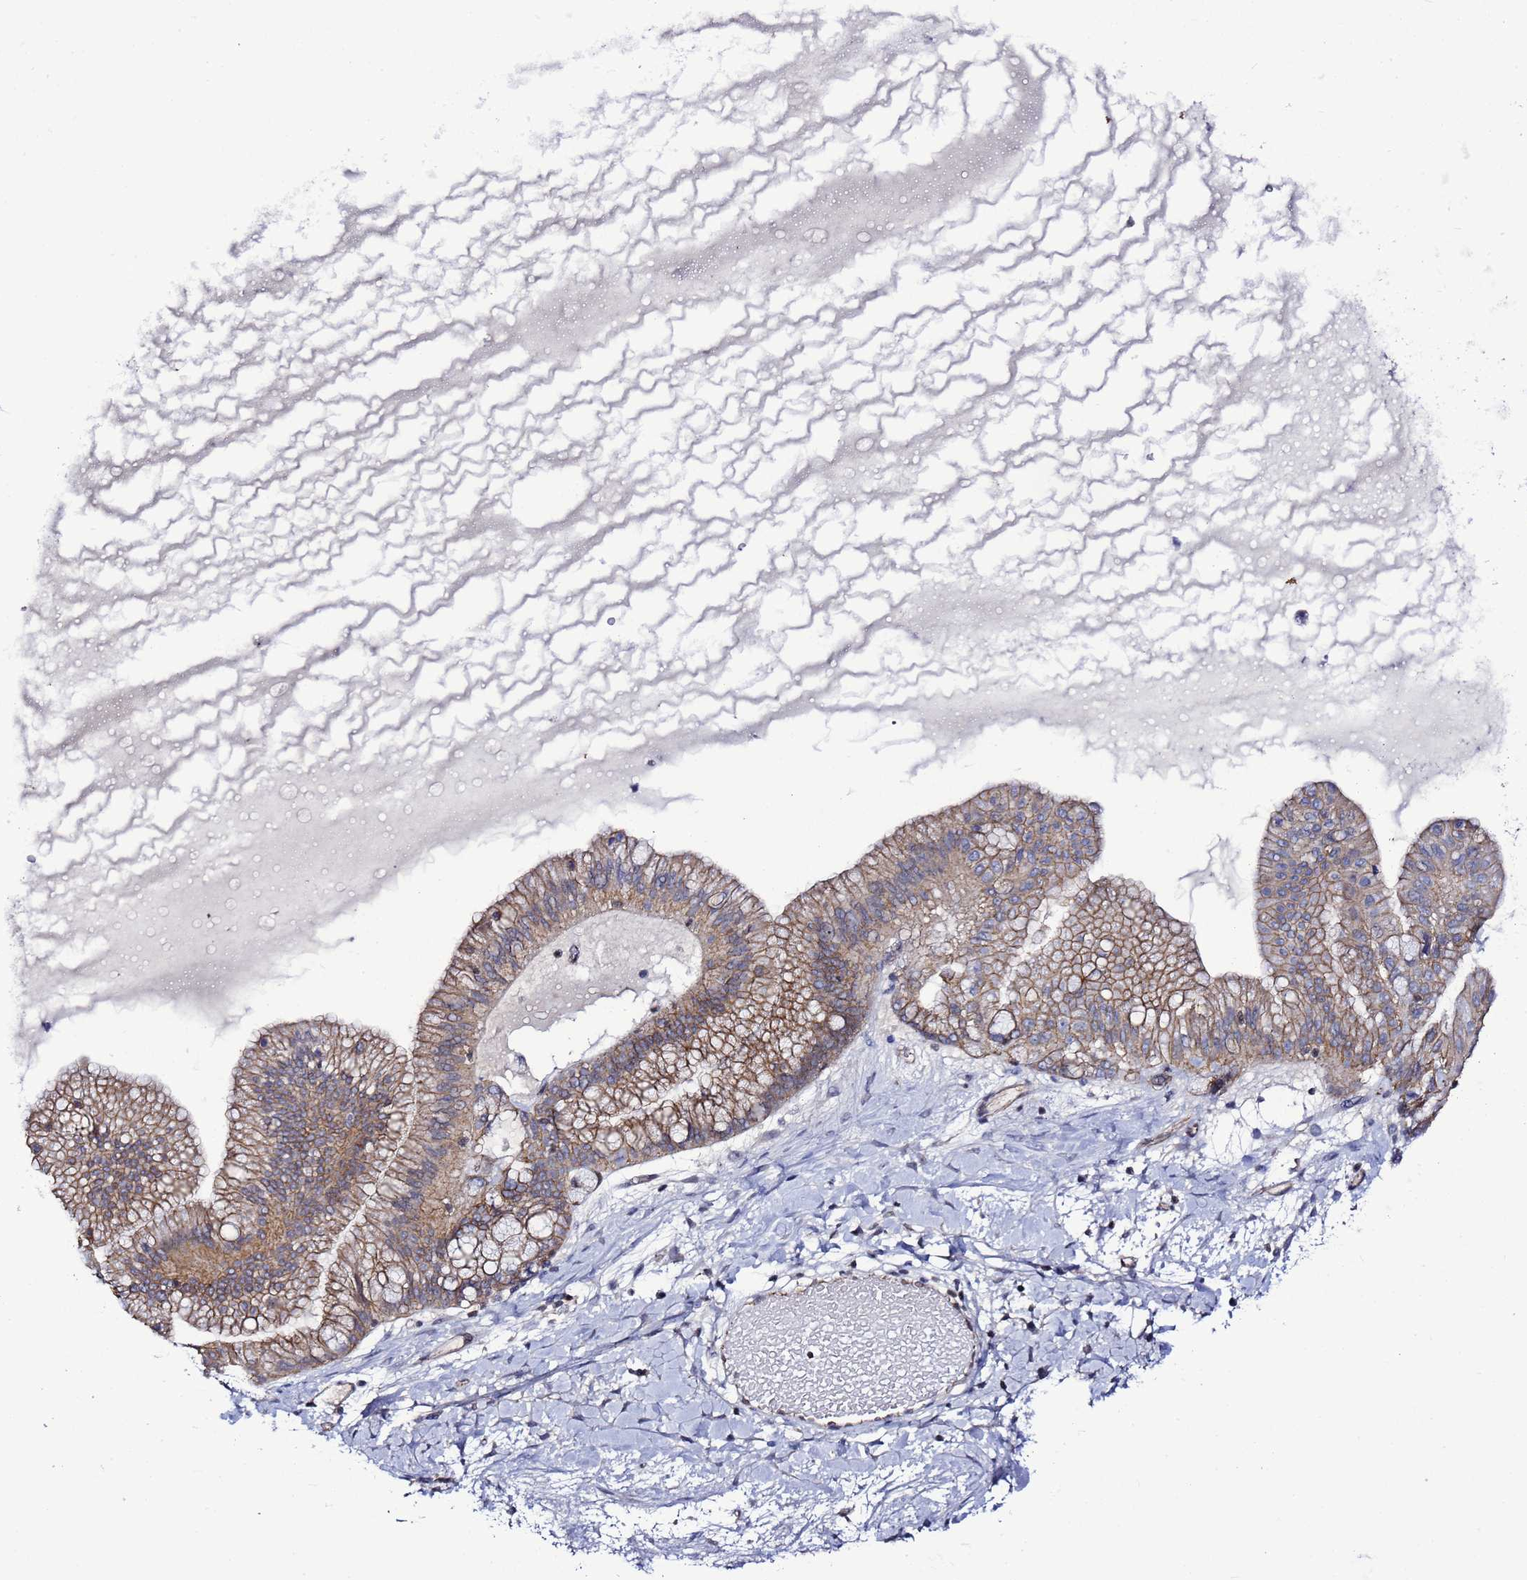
{"staining": {"intensity": "weak", "quantity": "25%-75%", "location": "cytoplasmic/membranous"}, "tissue": "ovarian cancer", "cell_type": "Tumor cells", "image_type": "cancer", "snomed": [{"axis": "morphology", "description": "Cystadenocarcinoma, mucinous, NOS"}, {"axis": "topography", "description": "Ovary"}], "caption": "Mucinous cystadenocarcinoma (ovarian) stained with a protein marker displays weak staining in tumor cells.", "gene": "TENM3", "patient": {"sex": "female", "age": 61}}